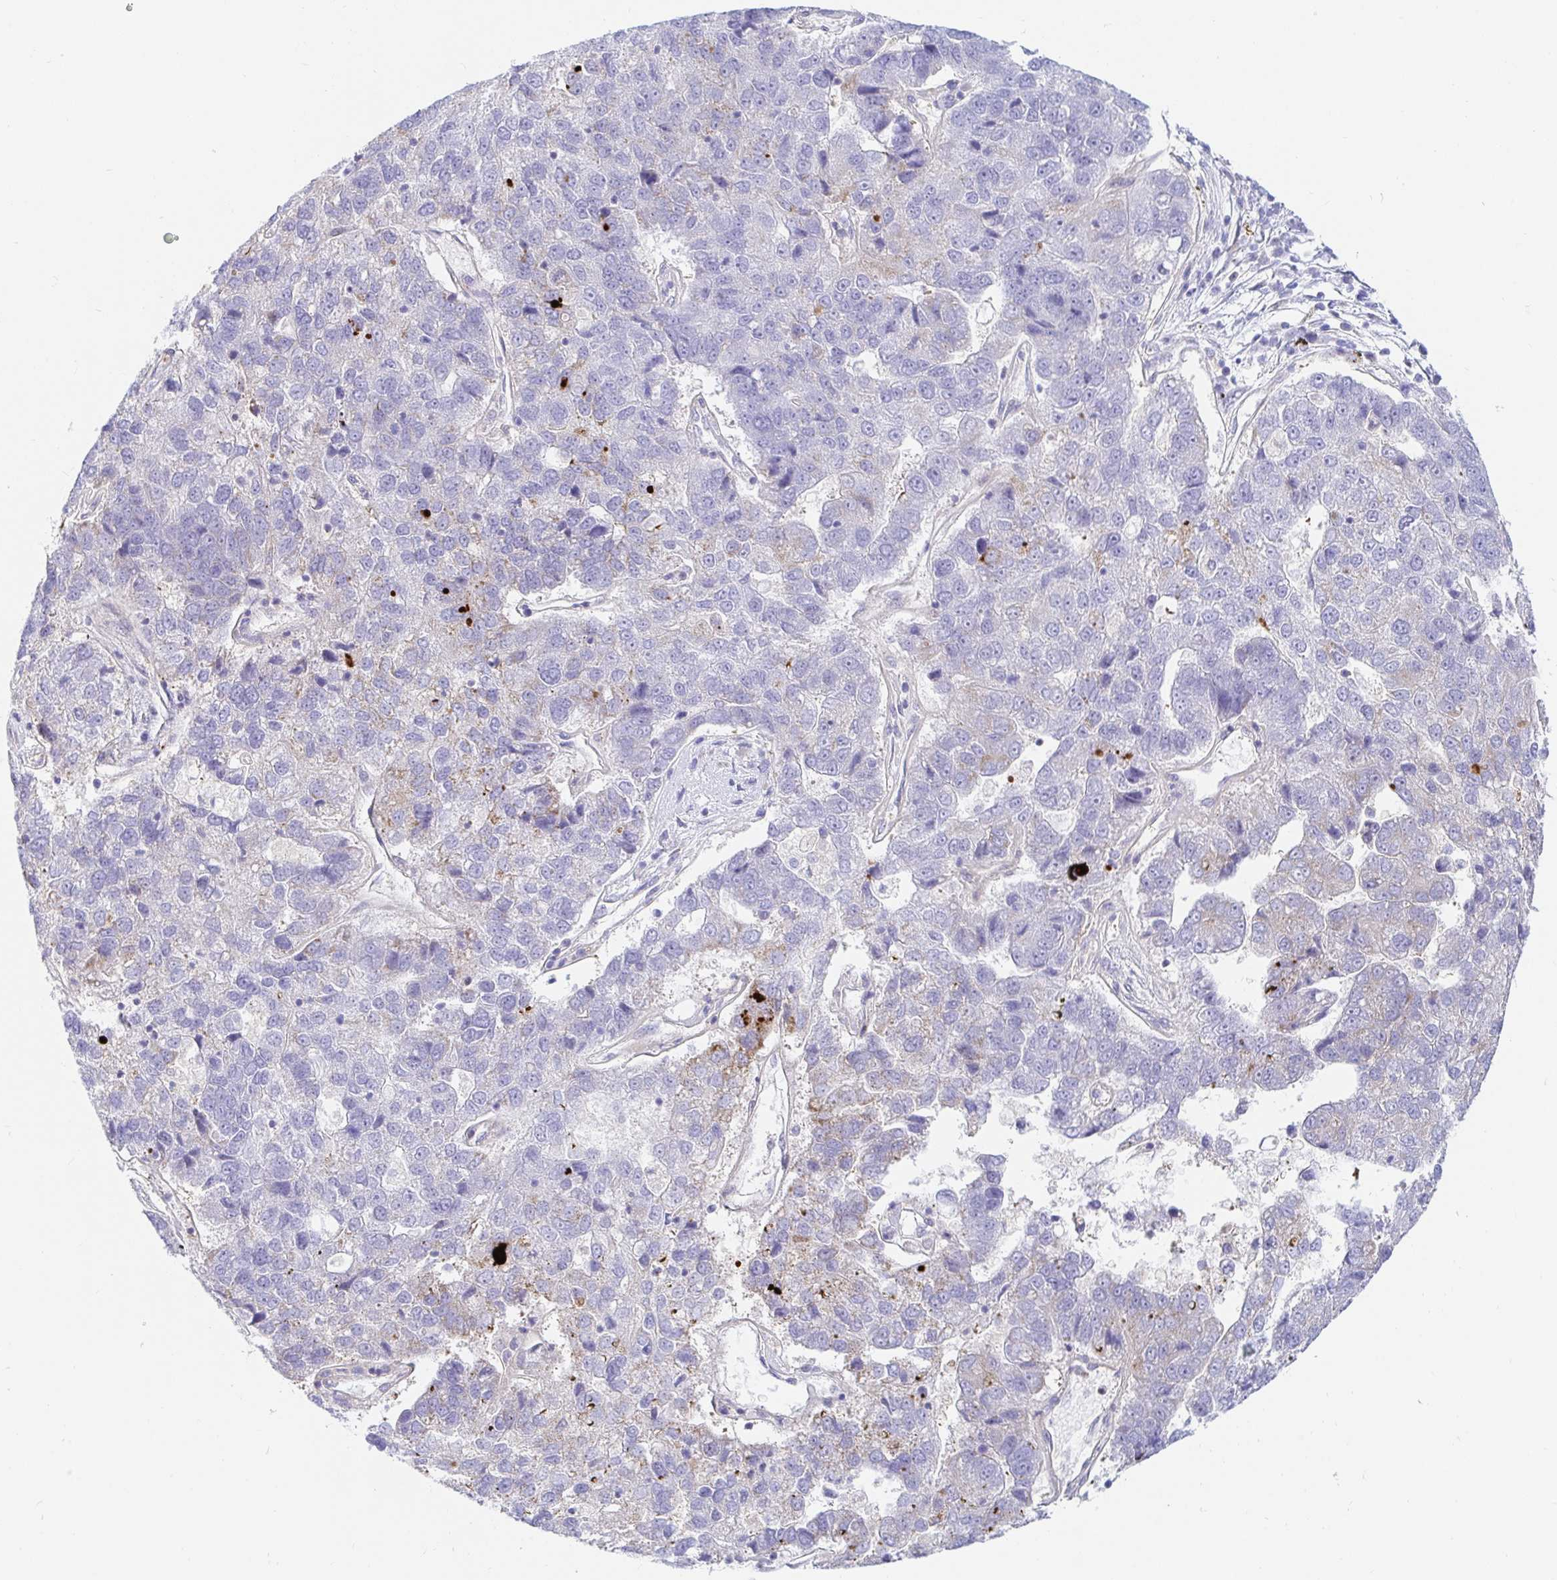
{"staining": {"intensity": "negative", "quantity": "none", "location": "none"}, "tissue": "pancreatic cancer", "cell_type": "Tumor cells", "image_type": "cancer", "snomed": [{"axis": "morphology", "description": "Adenocarcinoma, NOS"}, {"axis": "topography", "description": "Pancreas"}], "caption": "An immunohistochemistry (IHC) micrograph of pancreatic adenocarcinoma is shown. There is no staining in tumor cells of pancreatic adenocarcinoma.", "gene": "HINFP", "patient": {"sex": "female", "age": 61}}